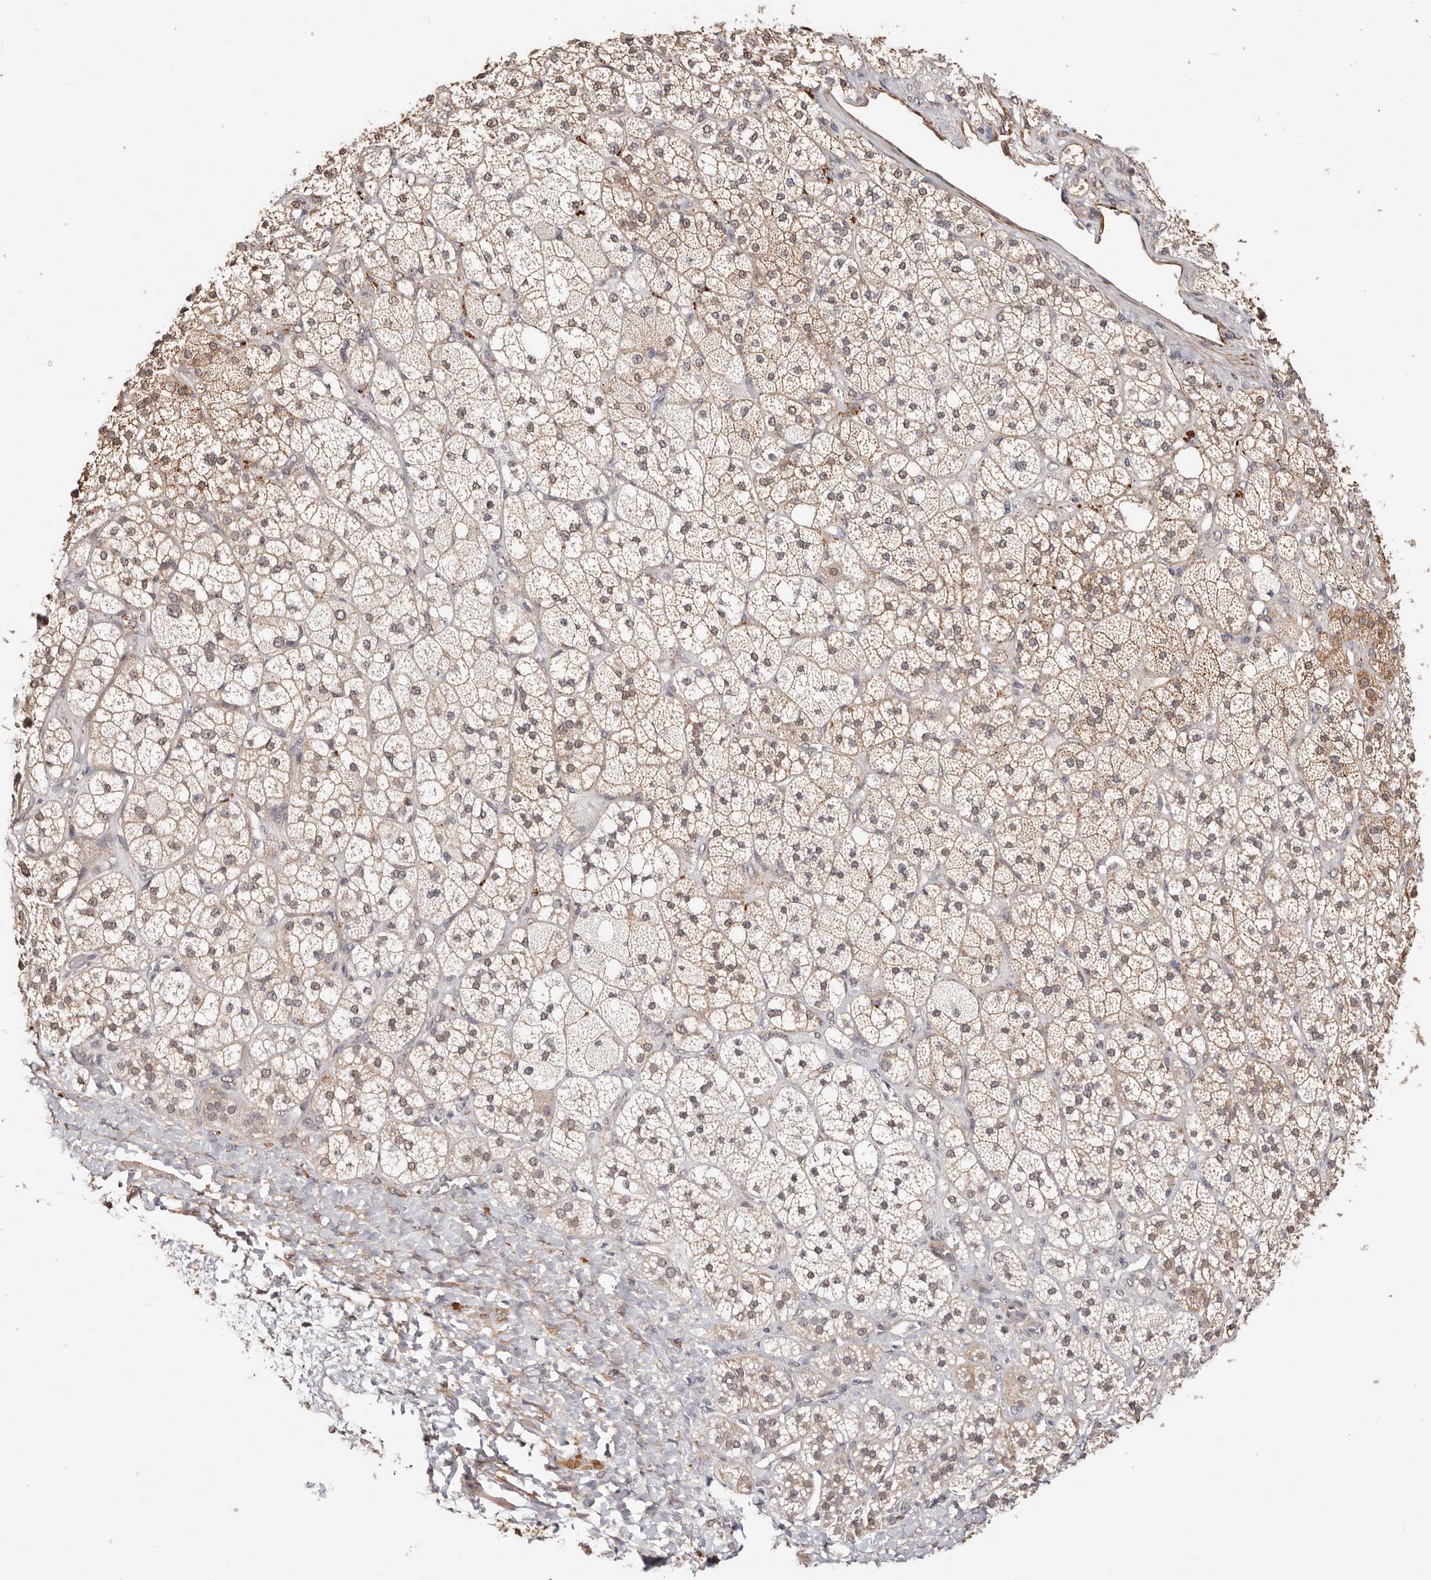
{"staining": {"intensity": "moderate", "quantity": "25%-75%", "location": "cytoplasmic/membranous"}, "tissue": "adrenal gland", "cell_type": "Glandular cells", "image_type": "normal", "snomed": [{"axis": "morphology", "description": "Normal tissue, NOS"}, {"axis": "topography", "description": "Adrenal gland"}], "caption": "Unremarkable adrenal gland demonstrates moderate cytoplasmic/membranous expression in approximately 25%-75% of glandular cells, visualized by immunohistochemistry.", "gene": "TRIP13", "patient": {"sex": "male", "age": 61}}